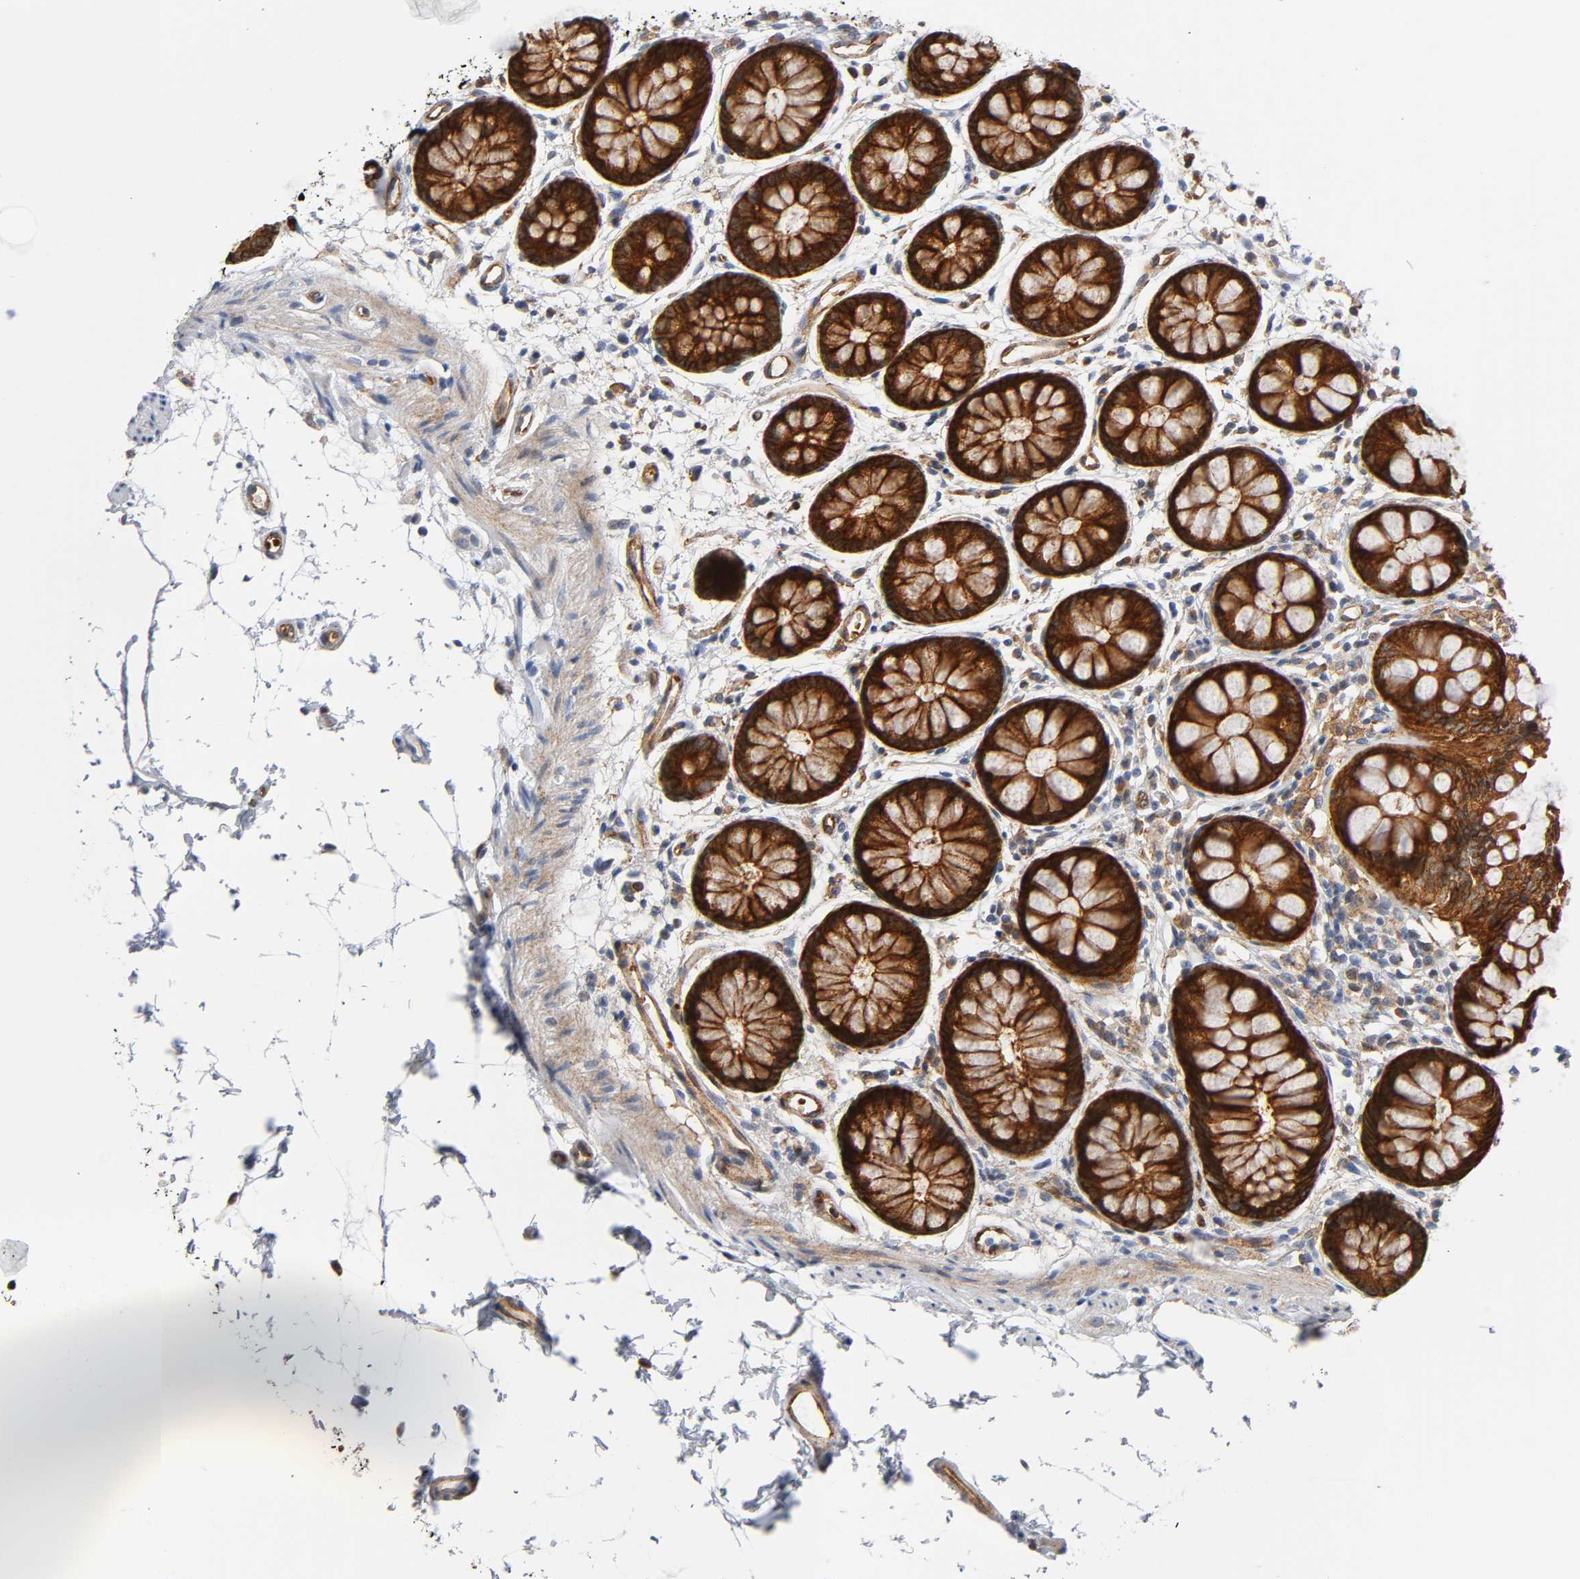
{"staining": {"intensity": "strong", "quantity": ">75%", "location": "cytoplasmic/membranous"}, "tissue": "rectum", "cell_type": "Glandular cells", "image_type": "normal", "snomed": [{"axis": "morphology", "description": "Normal tissue, NOS"}, {"axis": "topography", "description": "Rectum"}], "caption": "High-power microscopy captured an IHC photomicrograph of benign rectum, revealing strong cytoplasmic/membranous positivity in about >75% of glandular cells.", "gene": "CD2AP", "patient": {"sex": "female", "age": 66}}